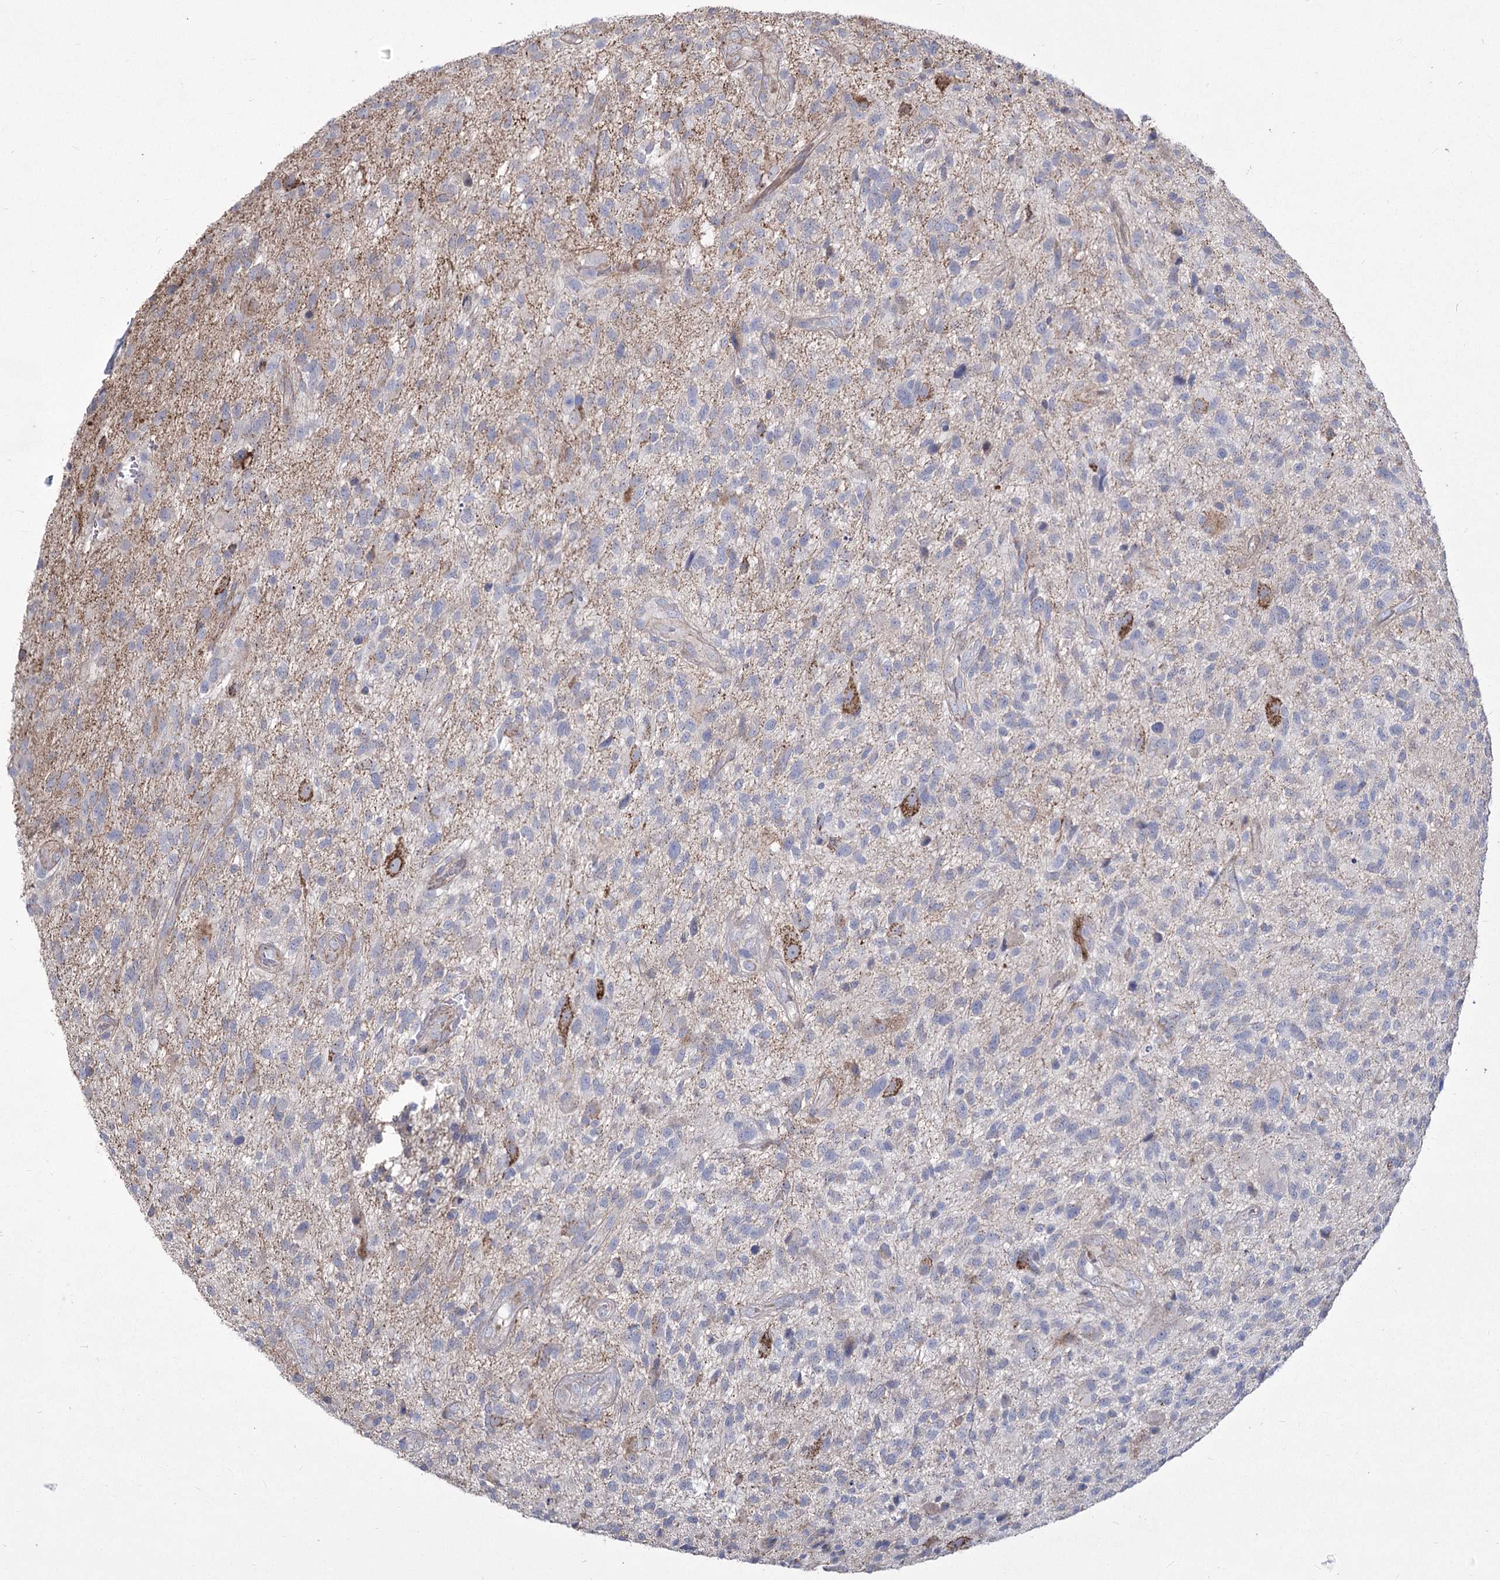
{"staining": {"intensity": "negative", "quantity": "none", "location": "none"}, "tissue": "glioma", "cell_type": "Tumor cells", "image_type": "cancer", "snomed": [{"axis": "morphology", "description": "Glioma, malignant, High grade"}, {"axis": "topography", "description": "Brain"}], "caption": "DAB (3,3'-diaminobenzidine) immunohistochemical staining of human glioma displays no significant positivity in tumor cells. (Brightfield microscopy of DAB (3,3'-diaminobenzidine) immunohistochemistry at high magnification).", "gene": "ME3", "patient": {"sex": "male", "age": 47}}